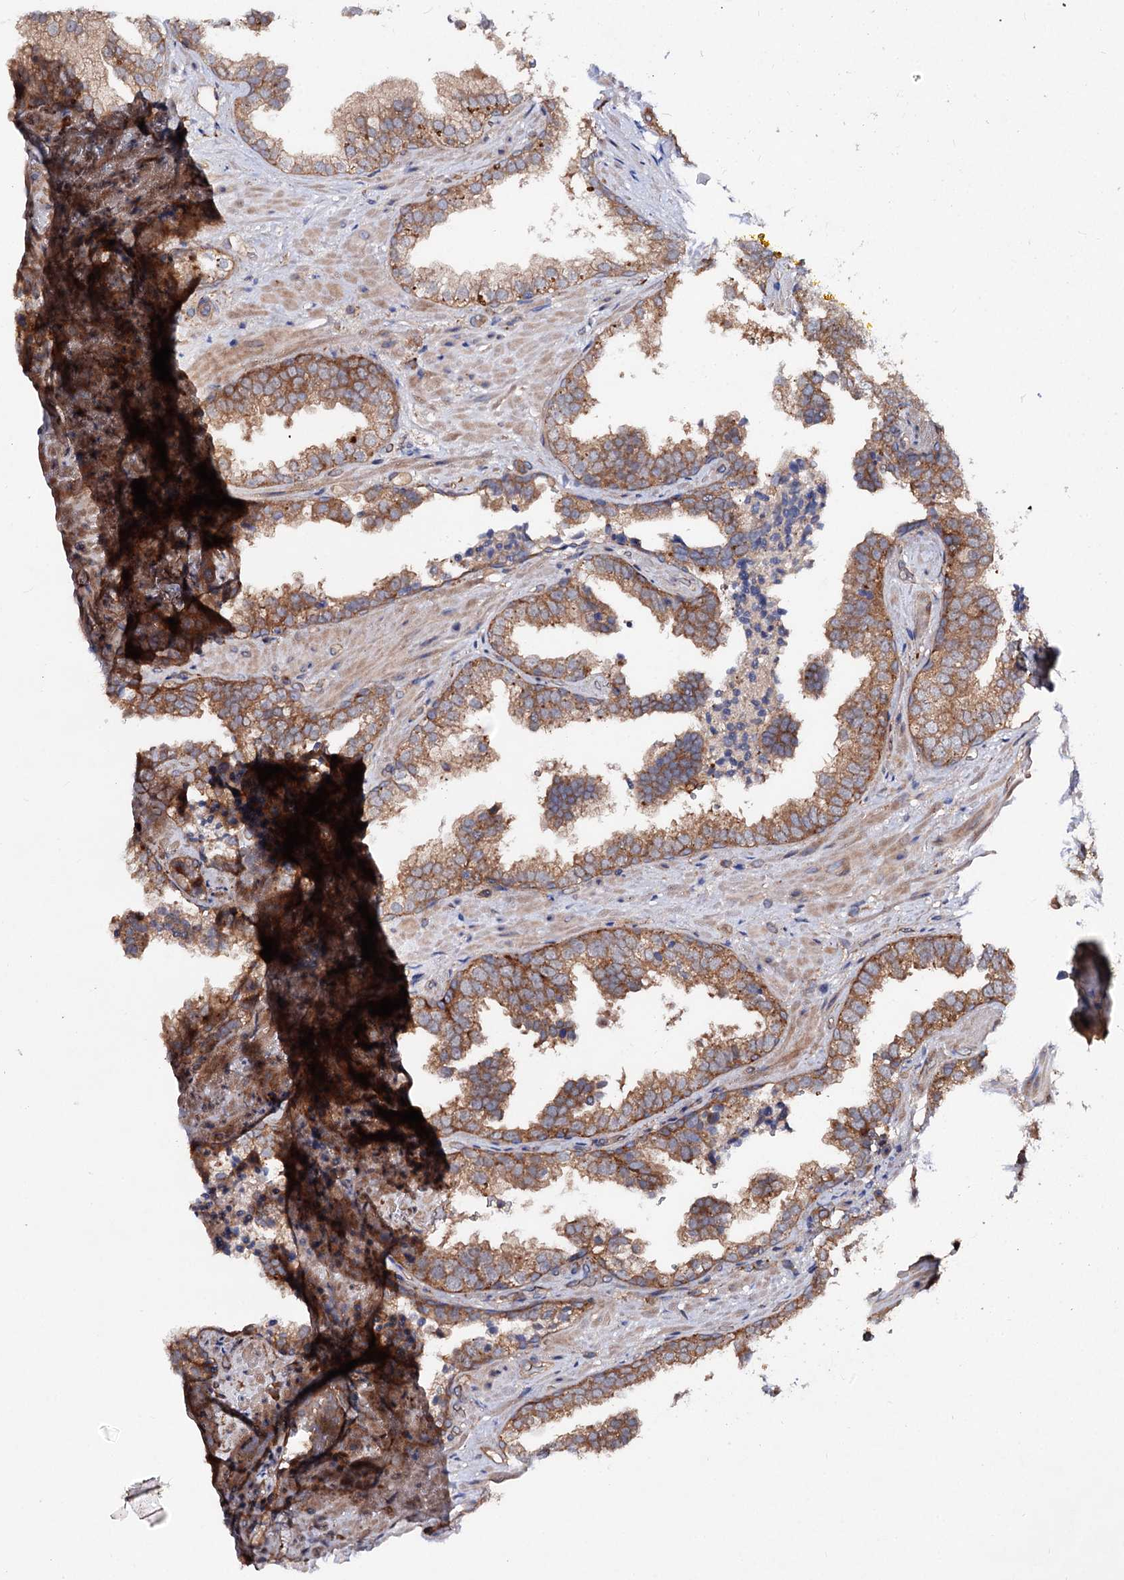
{"staining": {"intensity": "moderate", "quantity": ">75%", "location": "cytoplasmic/membranous"}, "tissue": "prostate cancer", "cell_type": "Tumor cells", "image_type": "cancer", "snomed": [{"axis": "morphology", "description": "Adenocarcinoma, High grade"}, {"axis": "topography", "description": "Prostate and seminal vesicle, NOS"}], "caption": "Protein staining of prostate adenocarcinoma (high-grade) tissue shows moderate cytoplasmic/membranous positivity in approximately >75% of tumor cells.", "gene": "VPS29", "patient": {"sex": "male", "age": 67}}